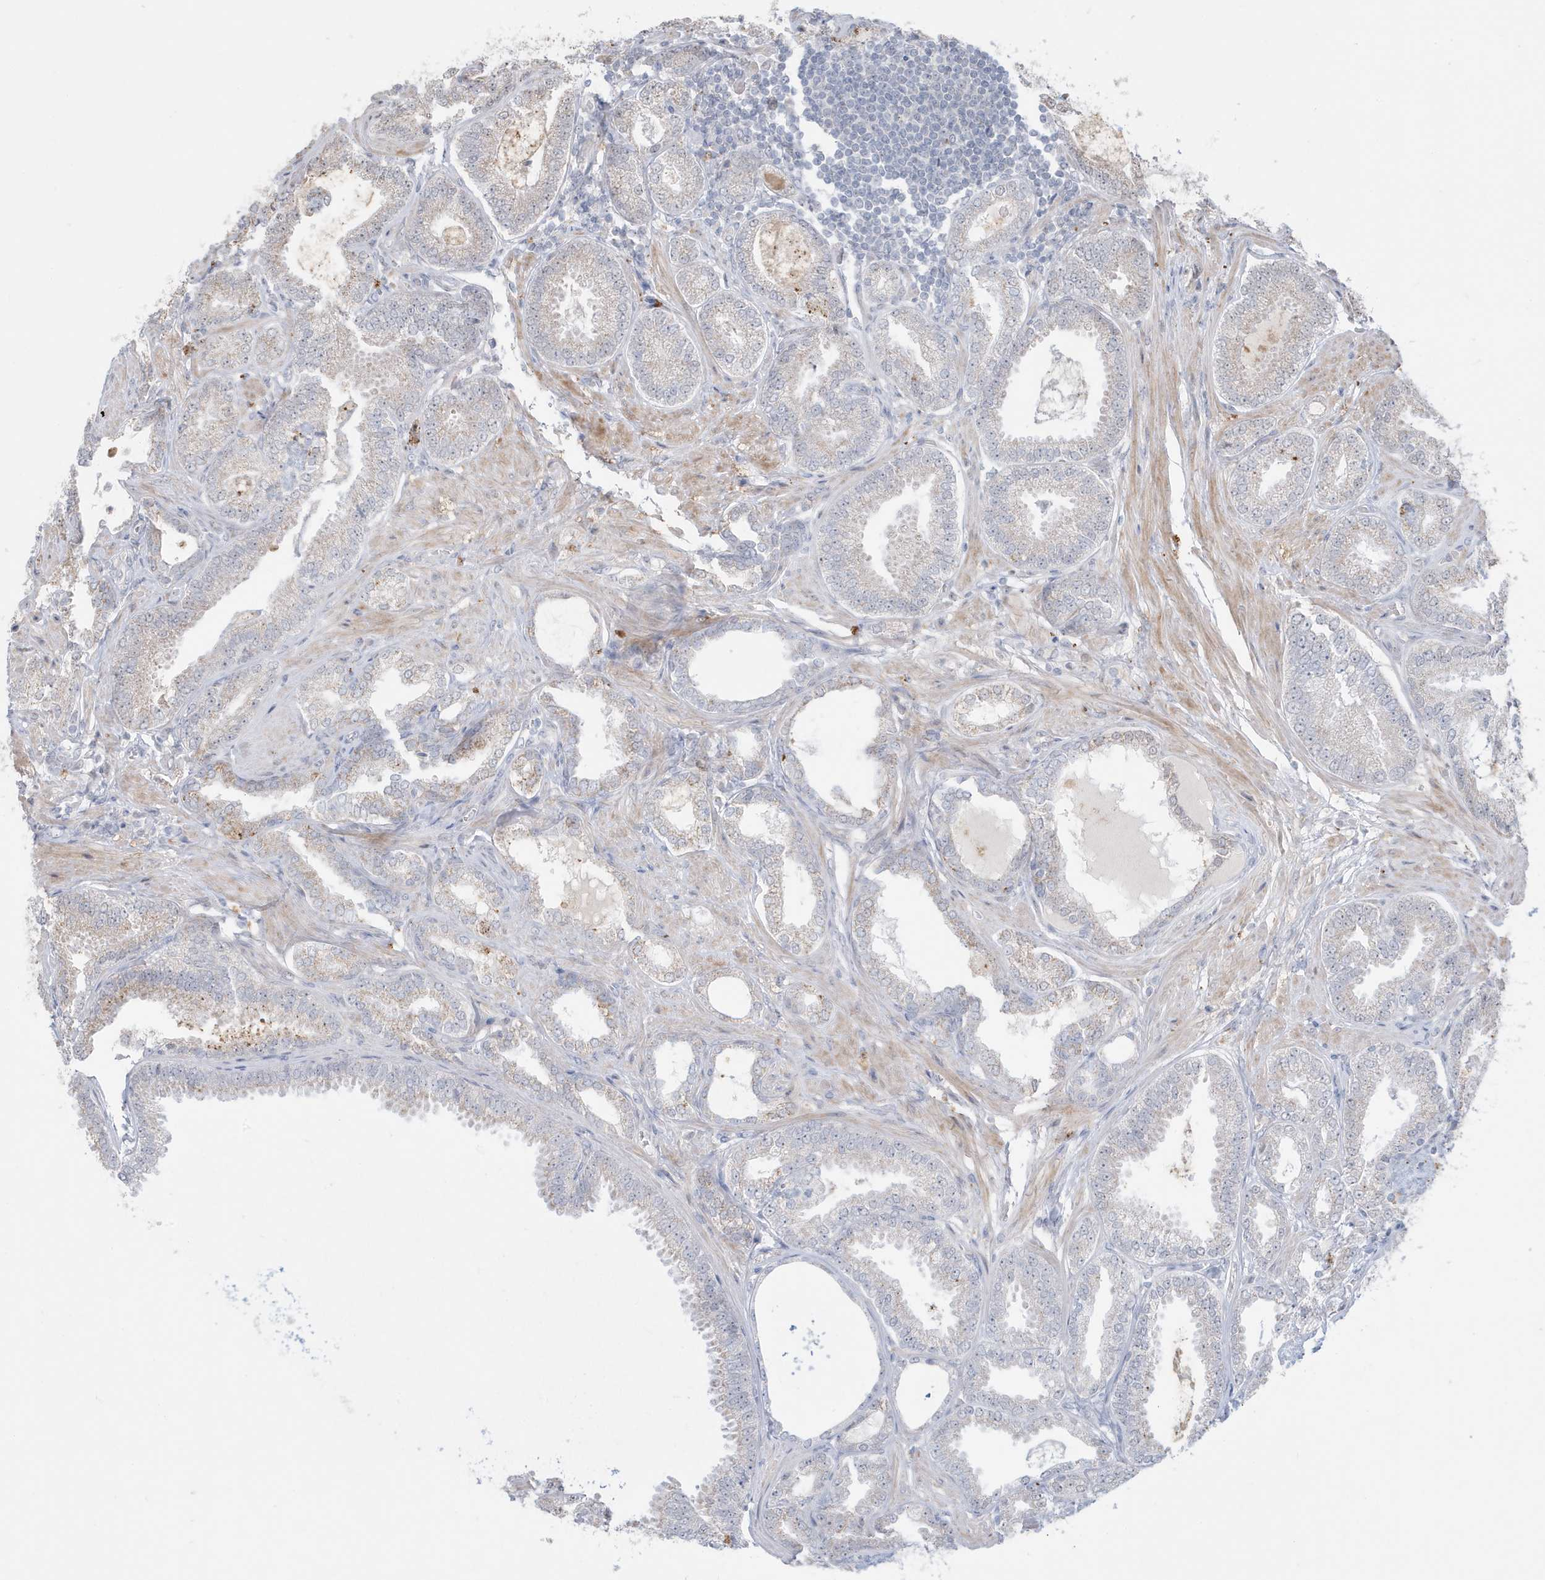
{"staining": {"intensity": "weak", "quantity": "<25%", "location": "cytoplasmic/membranous"}, "tissue": "prostate cancer", "cell_type": "Tumor cells", "image_type": "cancer", "snomed": [{"axis": "morphology", "description": "Adenocarcinoma, Low grade"}, {"axis": "topography", "description": "Prostate"}], "caption": "The histopathology image displays no significant expression in tumor cells of prostate cancer. (DAB immunohistochemistry (IHC) visualized using brightfield microscopy, high magnification).", "gene": "FNDC1", "patient": {"sex": "male", "age": 71}}